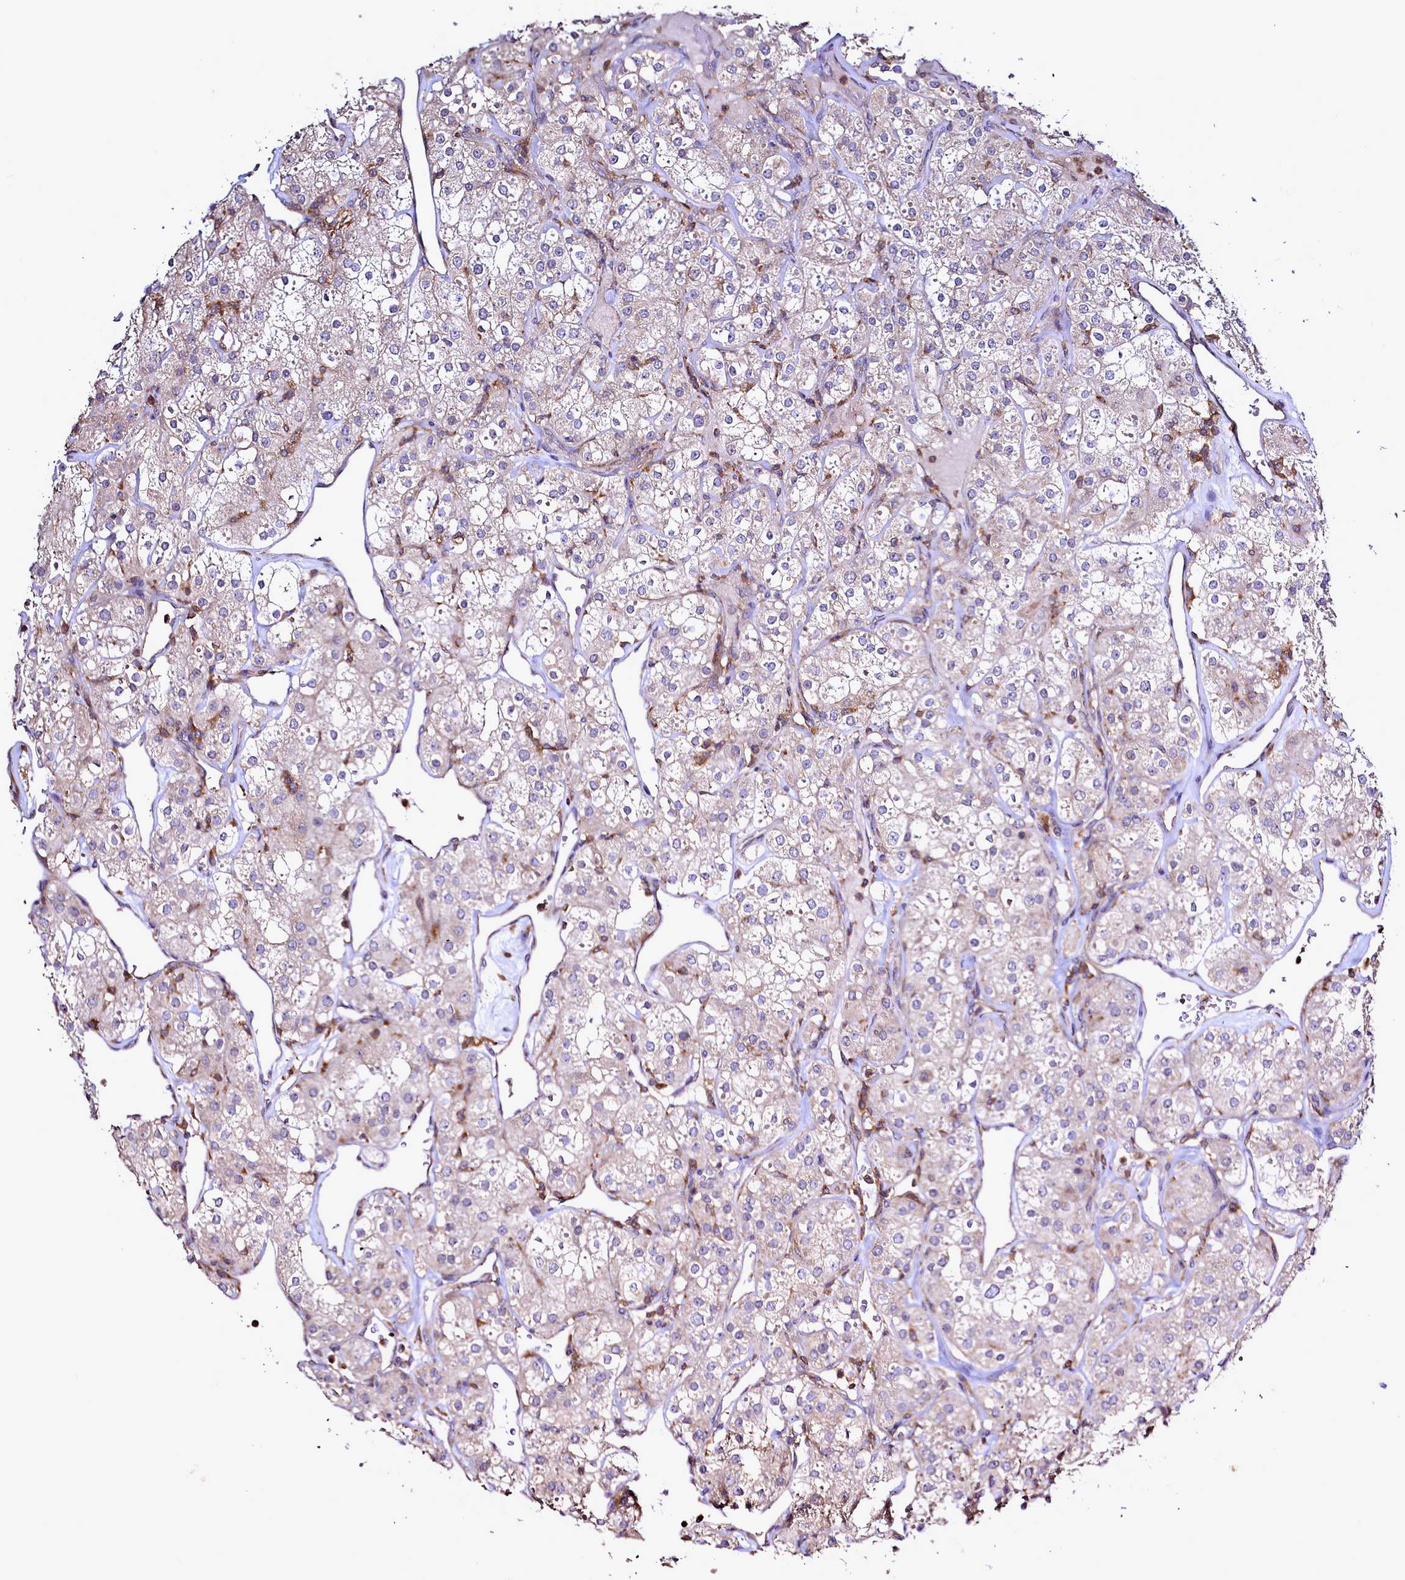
{"staining": {"intensity": "negative", "quantity": "none", "location": "none"}, "tissue": "renal cancer", "cell_type": "Tumor cells", "image_type": "cancer", "snomed": [{"axis": "morphology", "description": "Adenocarcinoma, NOS"}, {"axis": "topography", "description": "Kidney"}], "caption": "There is no significant positivity in tumor cells of renal cancer. Brightfield microscopy of immunohistochemistry (IHC) stained with DAB (brown) and hematoxylin (blue), captured at high magnification.", "gene": "NCKAP1L", "patient": {"sex": "male", "age": 77}}